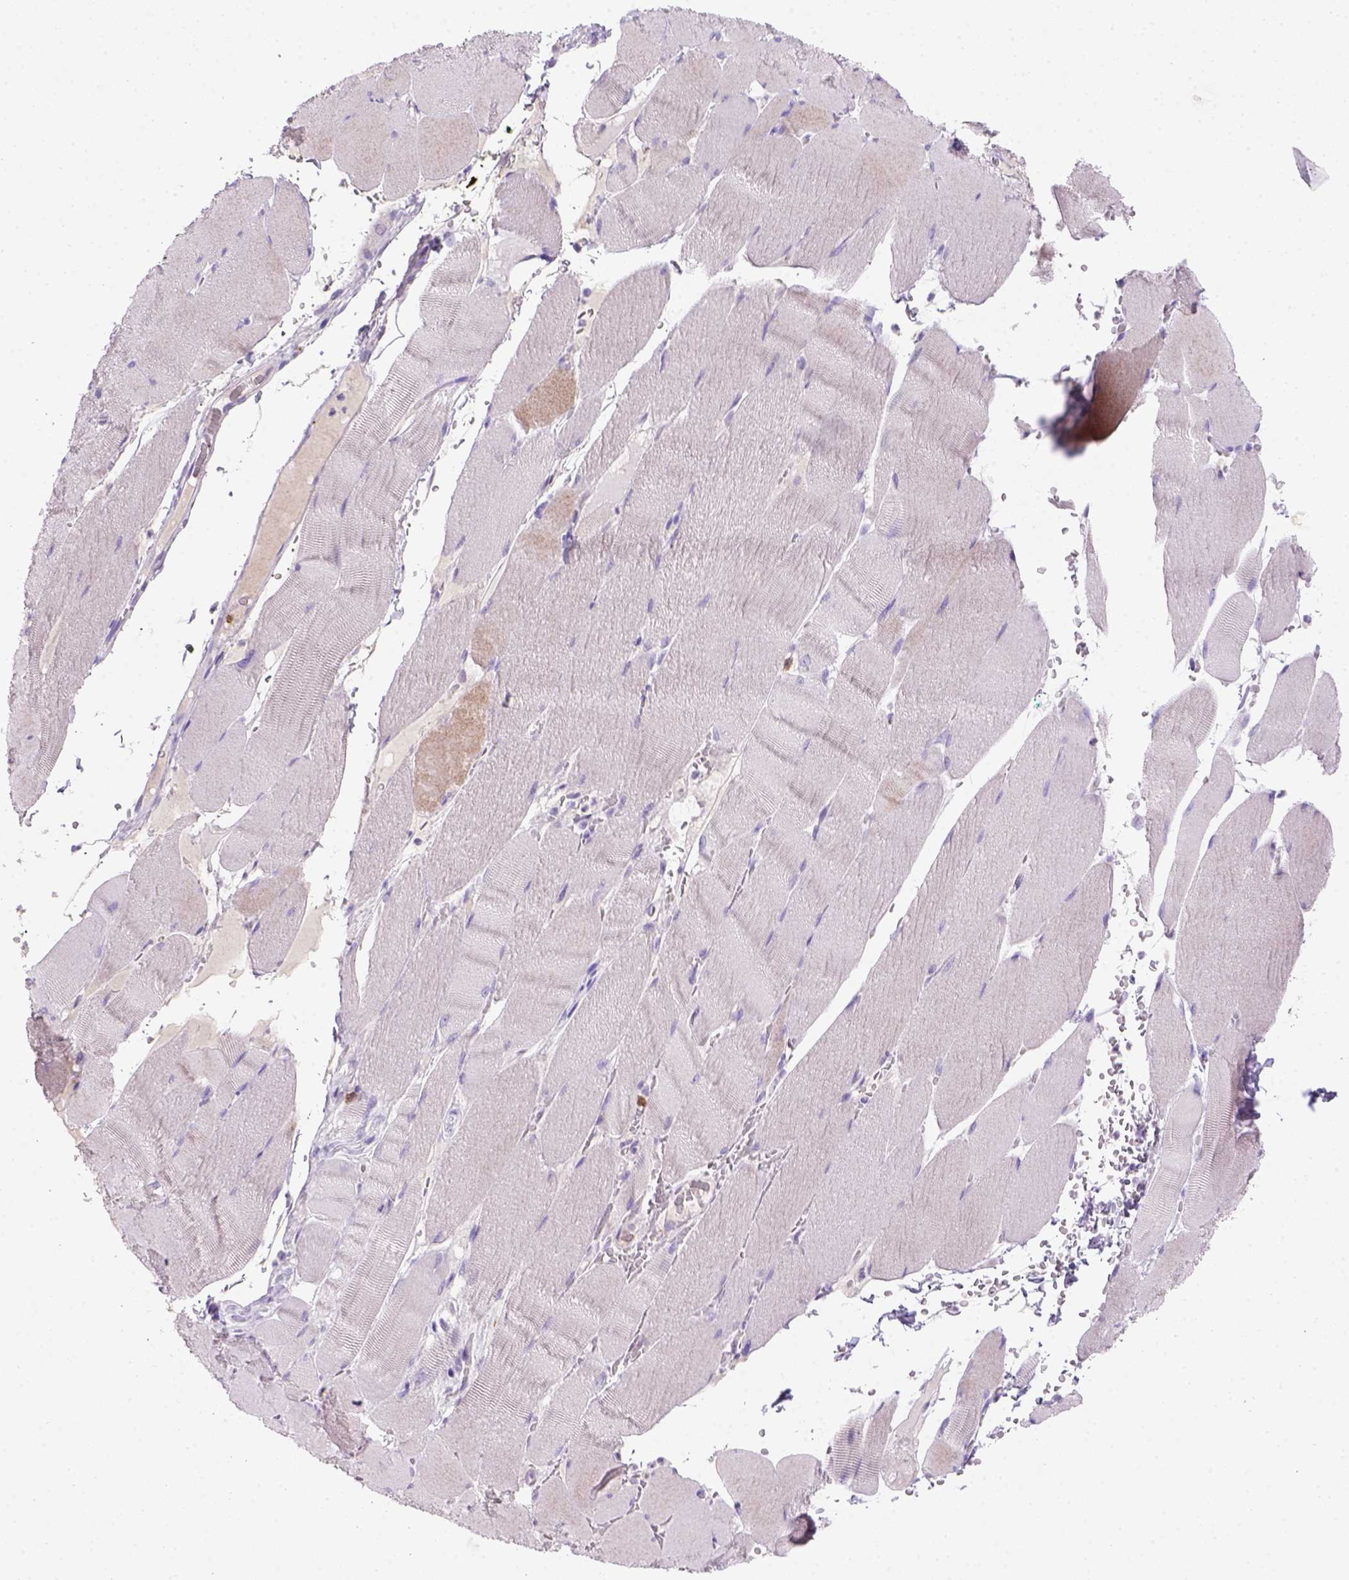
{"staining": {"intensity": "negative", "quantity": "none", "location": "none"}, "tissue": "skeletal muscle", "cell_type": "Myocytes", "image_type": "normal", "snomed": [{"axis": "morphology", "description": "Normal tissue, NOS"}, {"axis": "topography", "description": "Skeletal muscle"}], "caption": "Immunohistochemistry (IHC) histopathology image of normal human skeletal muscle stained for a protein (brown), which exhibits no expression in myocytes. (DAB (3,3'-diaminobenzidine) immunohistochemistry, high magnification).", "gene": "CD3E", "patient": {"sex": "male", "age": 56}}